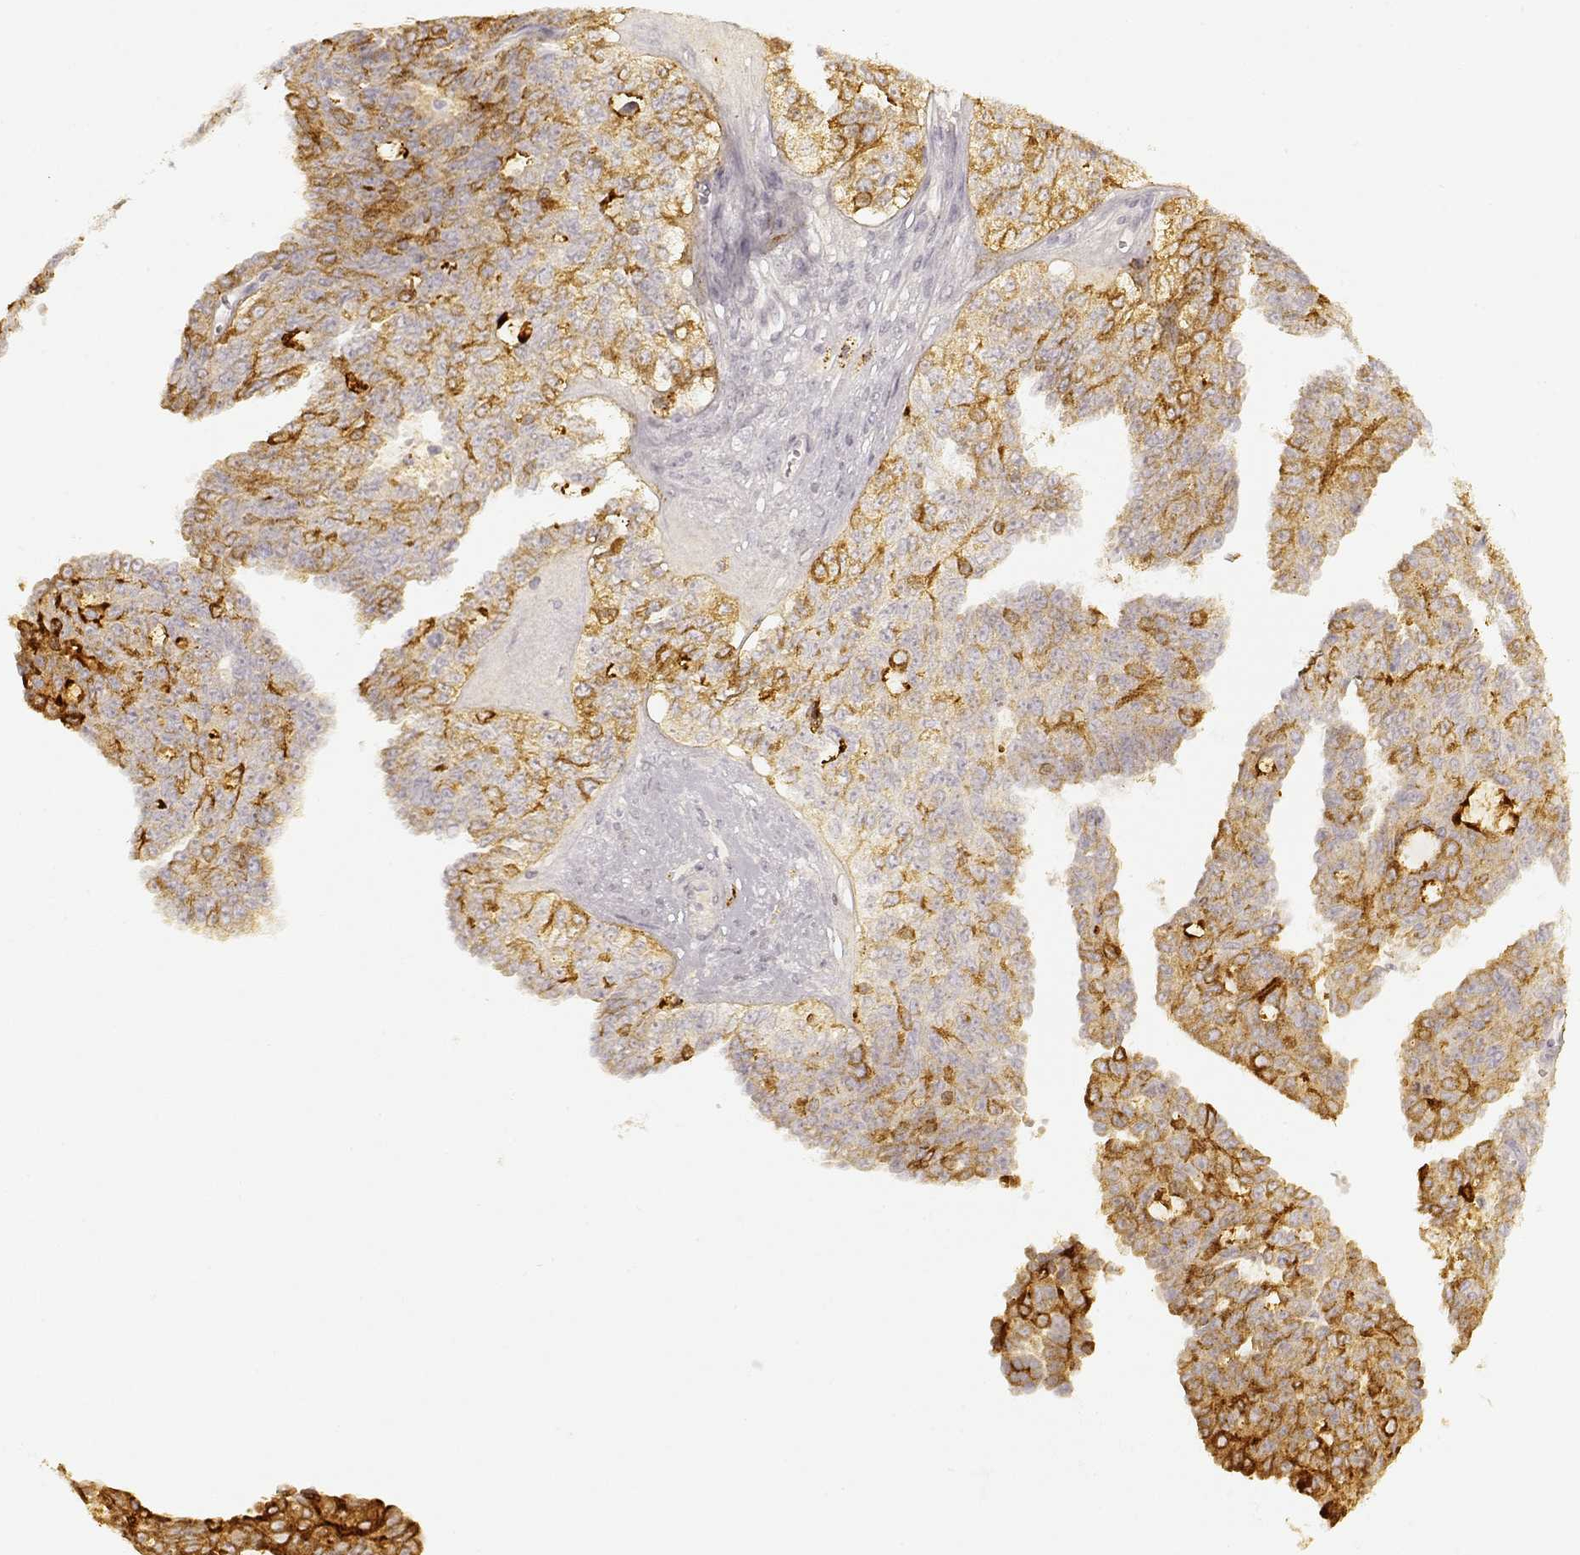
{"staining": {"intensity": "moderate", "quantity": ">75%", "location": "cytoplasmic/membranous"}, "tissue": "ovarian cancer", "cell_type": "Tumor cells", "image_type": "cancer", "snomed": [{"axis": "morphology", "description": "Cystadenocarcinoma, serous, NOS"}, {"axis": "topography", "description": "Ovary"}], "caption": "Moderate cytoplasmic/membranous staining for a protein is appreciated in about >75% of tumor cells of ovarian serous cystadenocarcinoma using immunohistochemistry (IHC).", "gene": "LAMC2", "patient": {"sex": "female", "age": 71}}